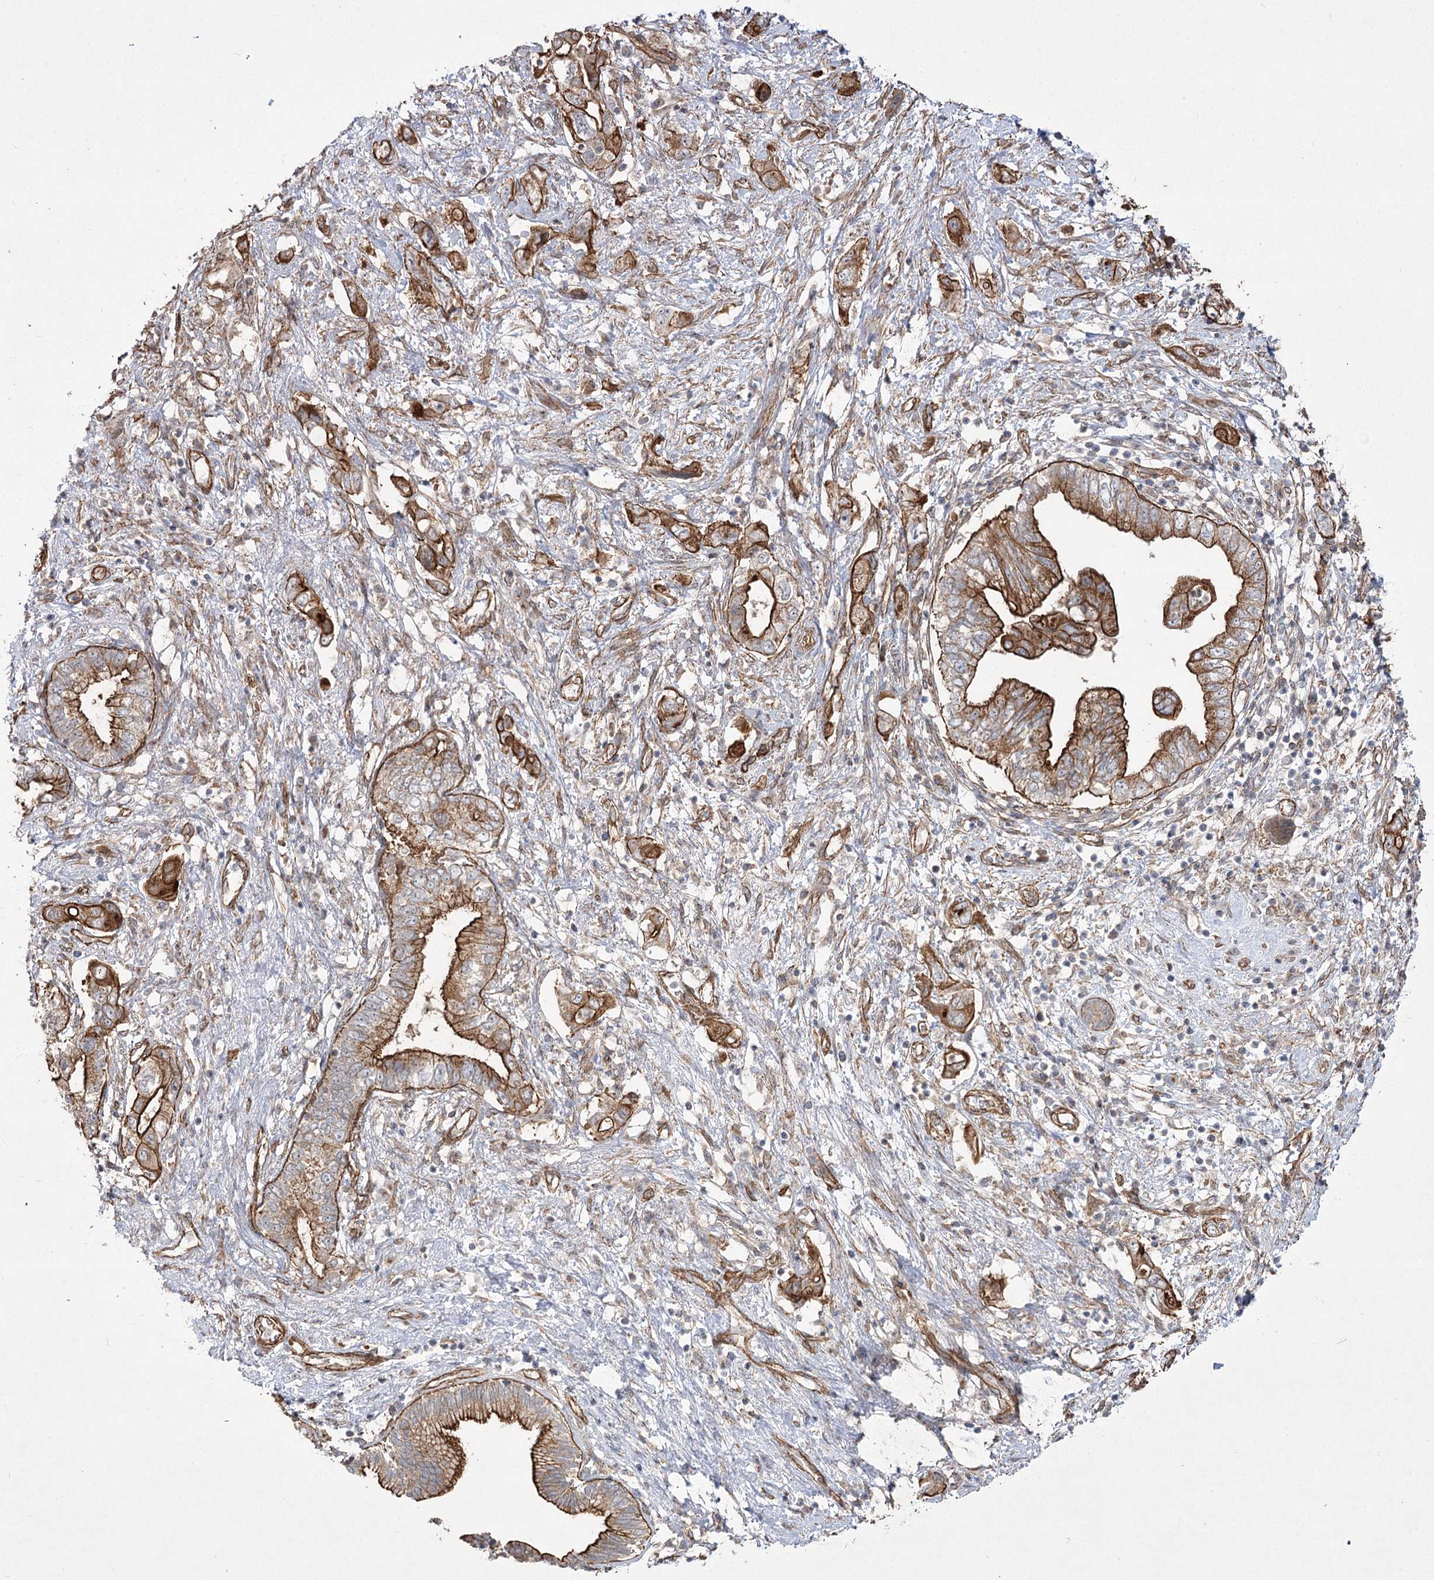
{"staining": {"intensity": "strong", "quantity": ">75%", "location": "cytoplasmic/membranous"}, "tissue": "pancreatic cancer", "cell_type": "Tumor cells", "image_type": "cancer", "snomed": [{"axis": "morphology", "description": "Adenocarcinoma, NOS"}, {"axis": "topography", "description": "Pancreas"}], "caption": "A high-resolution histopathology image shows IHC staining of pancreatic cancer, which demonstrates strong cytoplasmic/membranous staining in about >75% of tumor cells.", "gene": "SH3BP5L", "patient": {"sex": "female", "age": 73}}